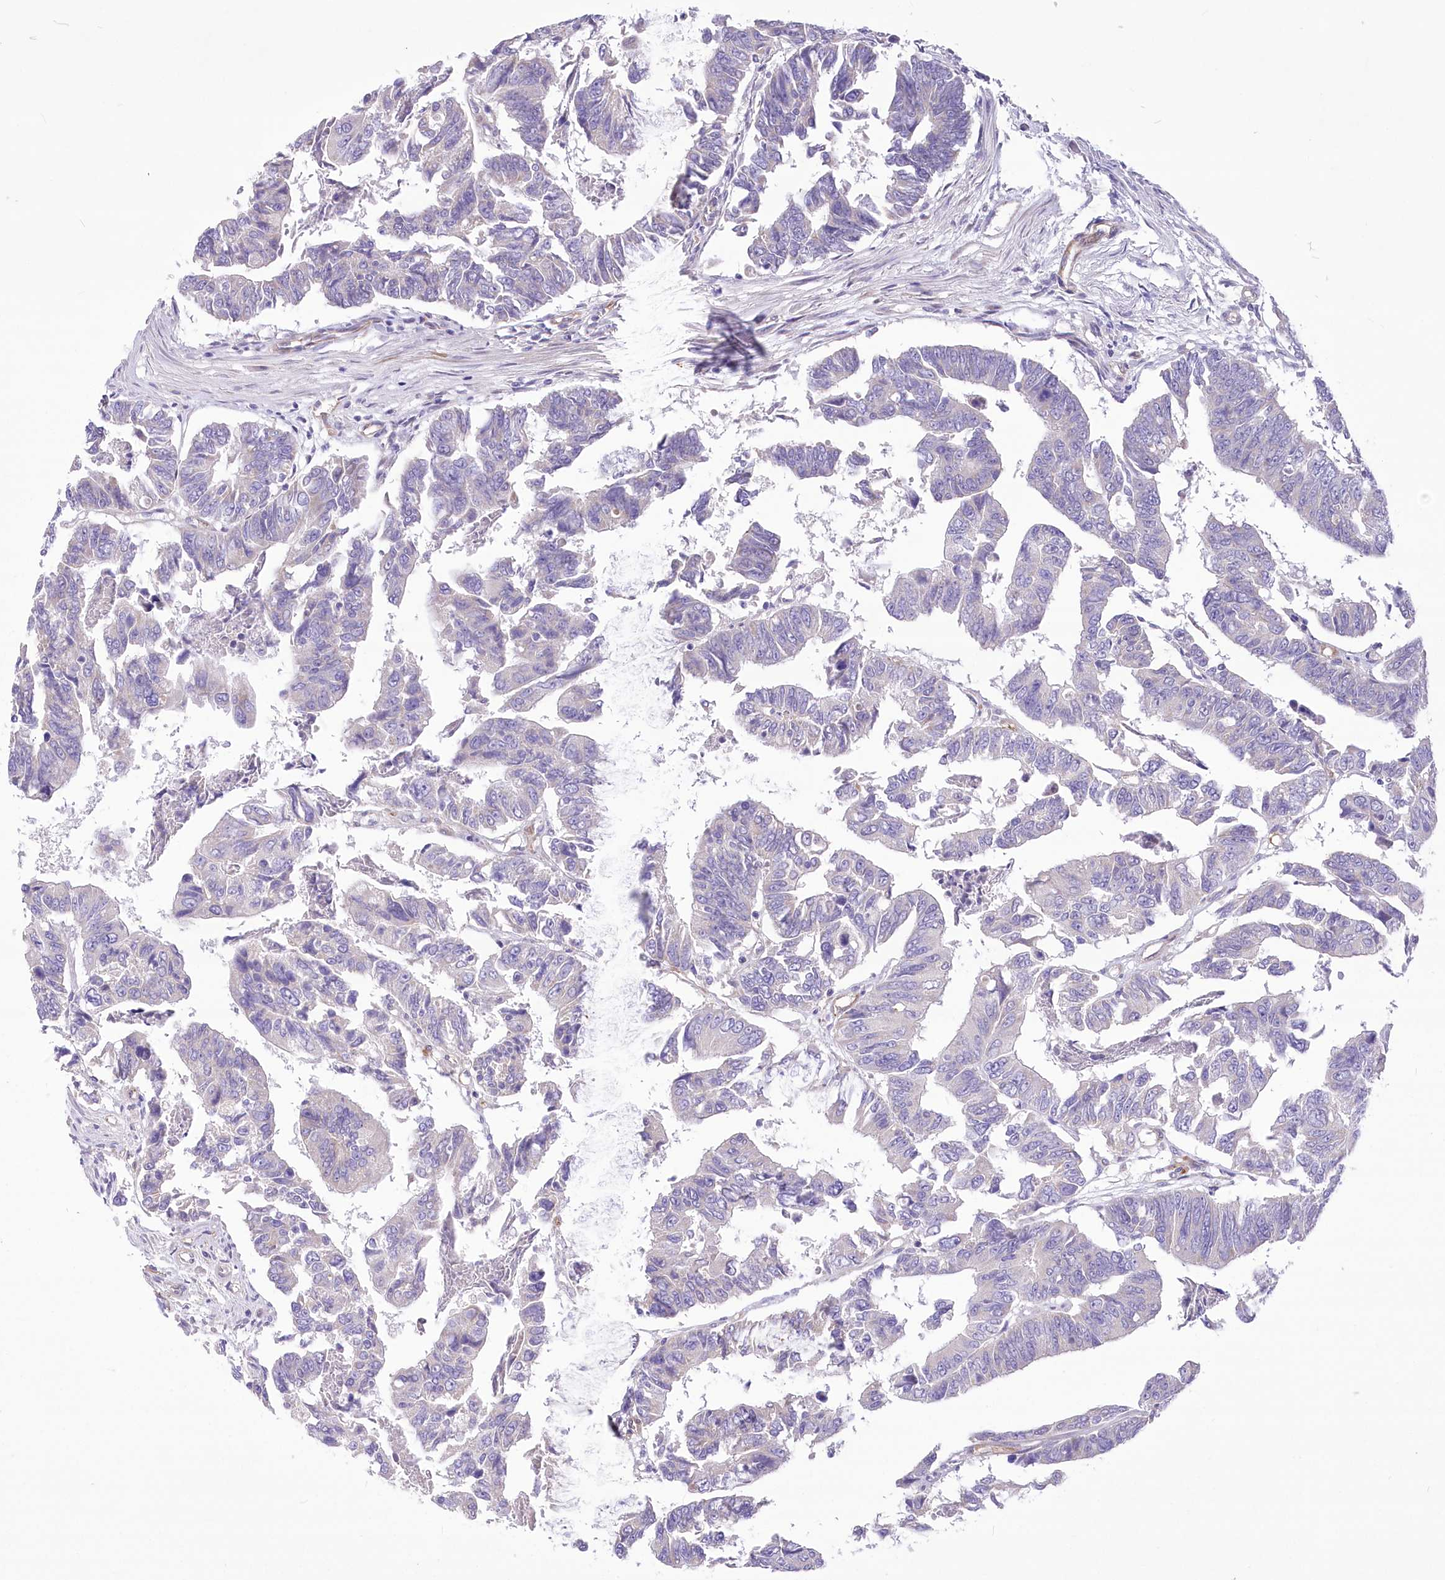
{"staining": {"intensity": "negative", "quantity": "none", "location": "none"}, "tissue": "colorectal cancer", "cell_type": "Tumor cells", "image_type": "cancer", "snomed": [{"axis": "morphology", "description": "Adenocarcinoma, NOS"}, {"axis": "topography", "description": "Rectum"}], "caption": "IHC of adenocarcinoma (colorectal) shows no staining in tumor cells.", "gene": "ANGPTL3", "patient": {"sex": "female", "age": 65}}